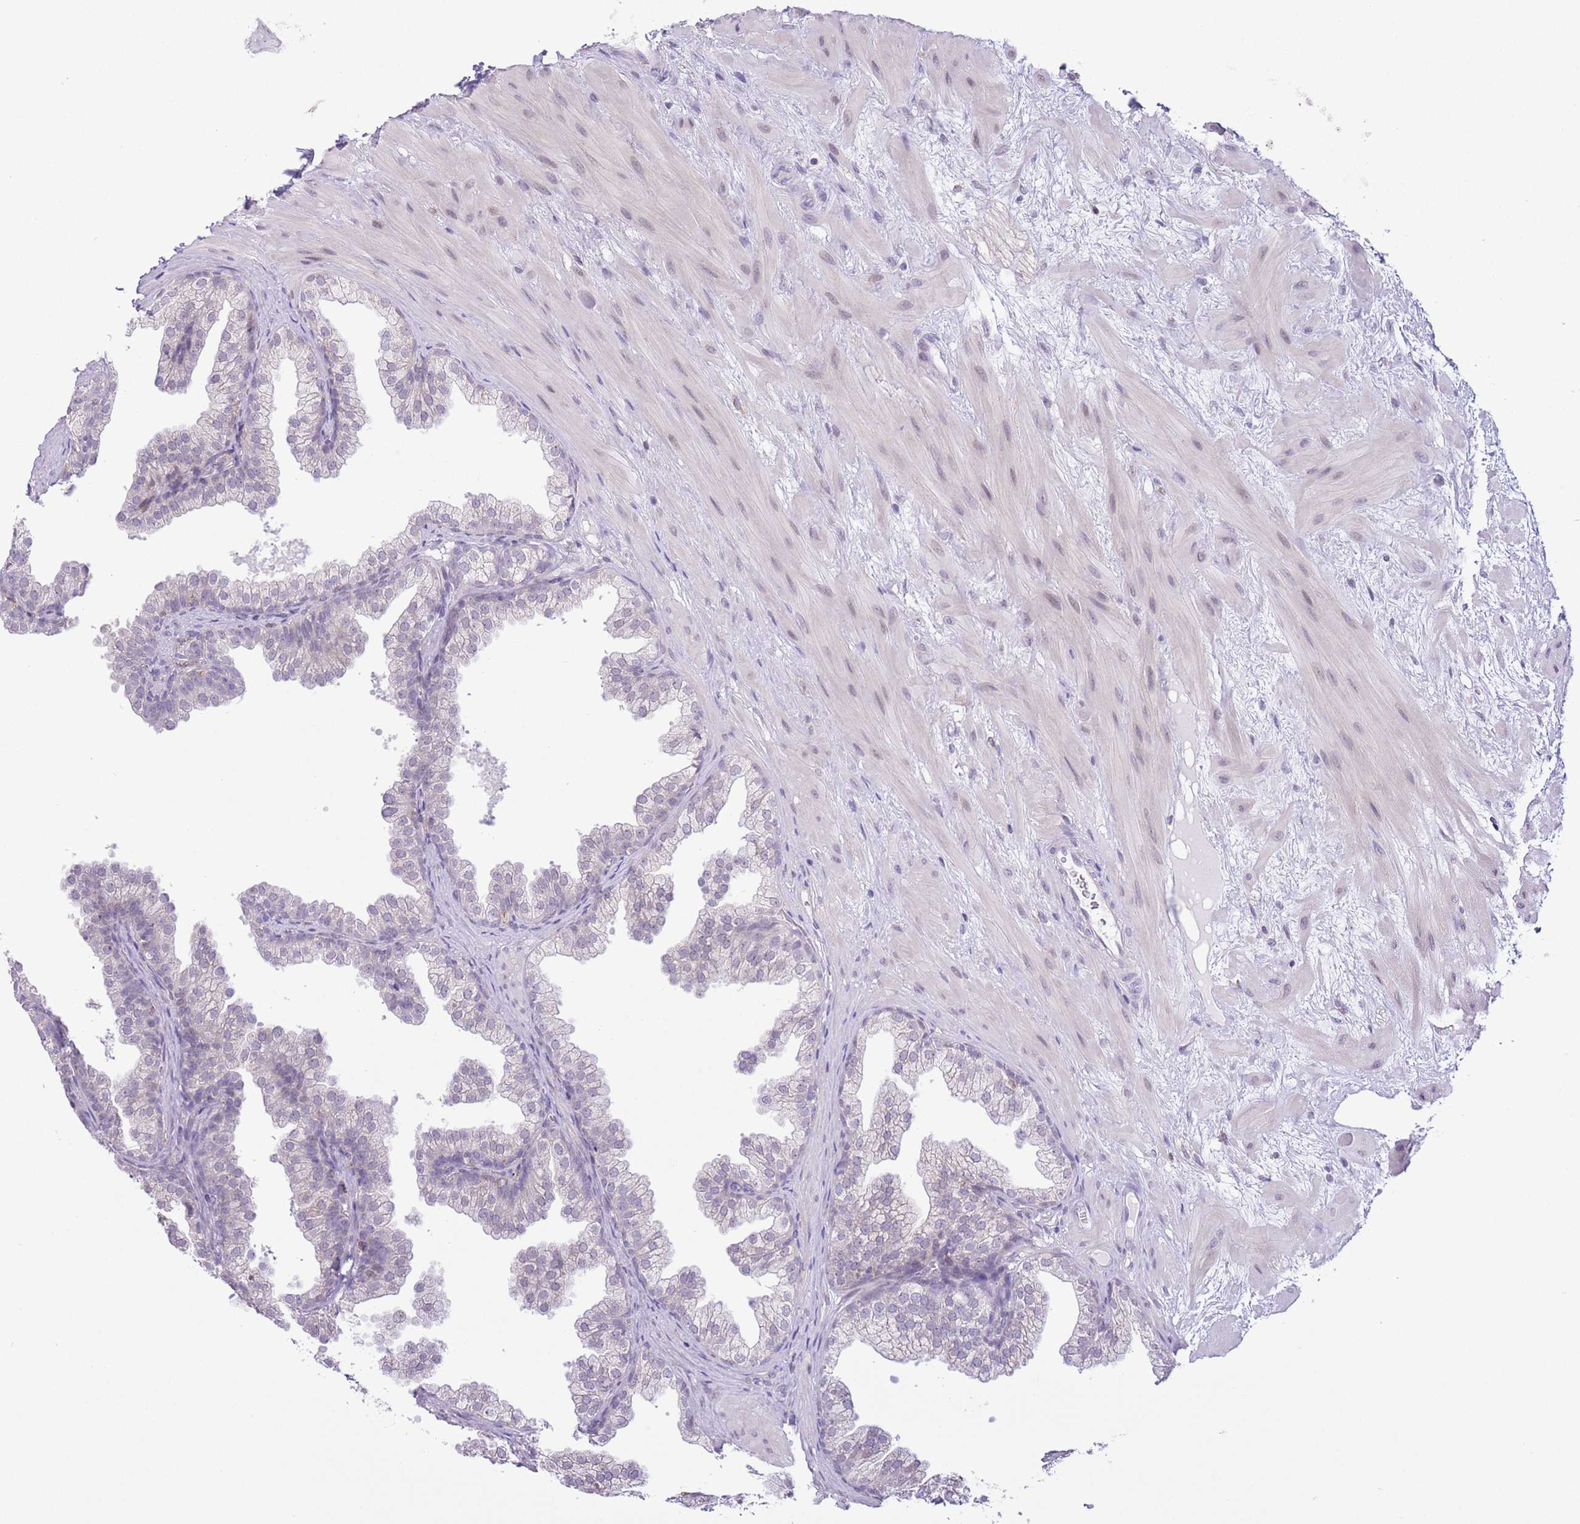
{"staining": {"intensity": "negative", "quantity": "none", "location": "none"}, "tissue": "prostate", "cell_type": "Glandular cells", "image_type": "normal", "snomed": [{"axis": "morphology", "description": "Normal tissue, NOS"}, {"axis": "topography", "description": "Prostate"}], "caption": "A photomicrograph of human prostate is negative for staining in glandular cells. (Stains: DAB immunohistochemistry (IHC) with hematoxylin counter stain, Microscopy: brightfield microscopy at high magnification).", "gene": "ZNF576", "patient": {"sex": "male", "age": 37}}